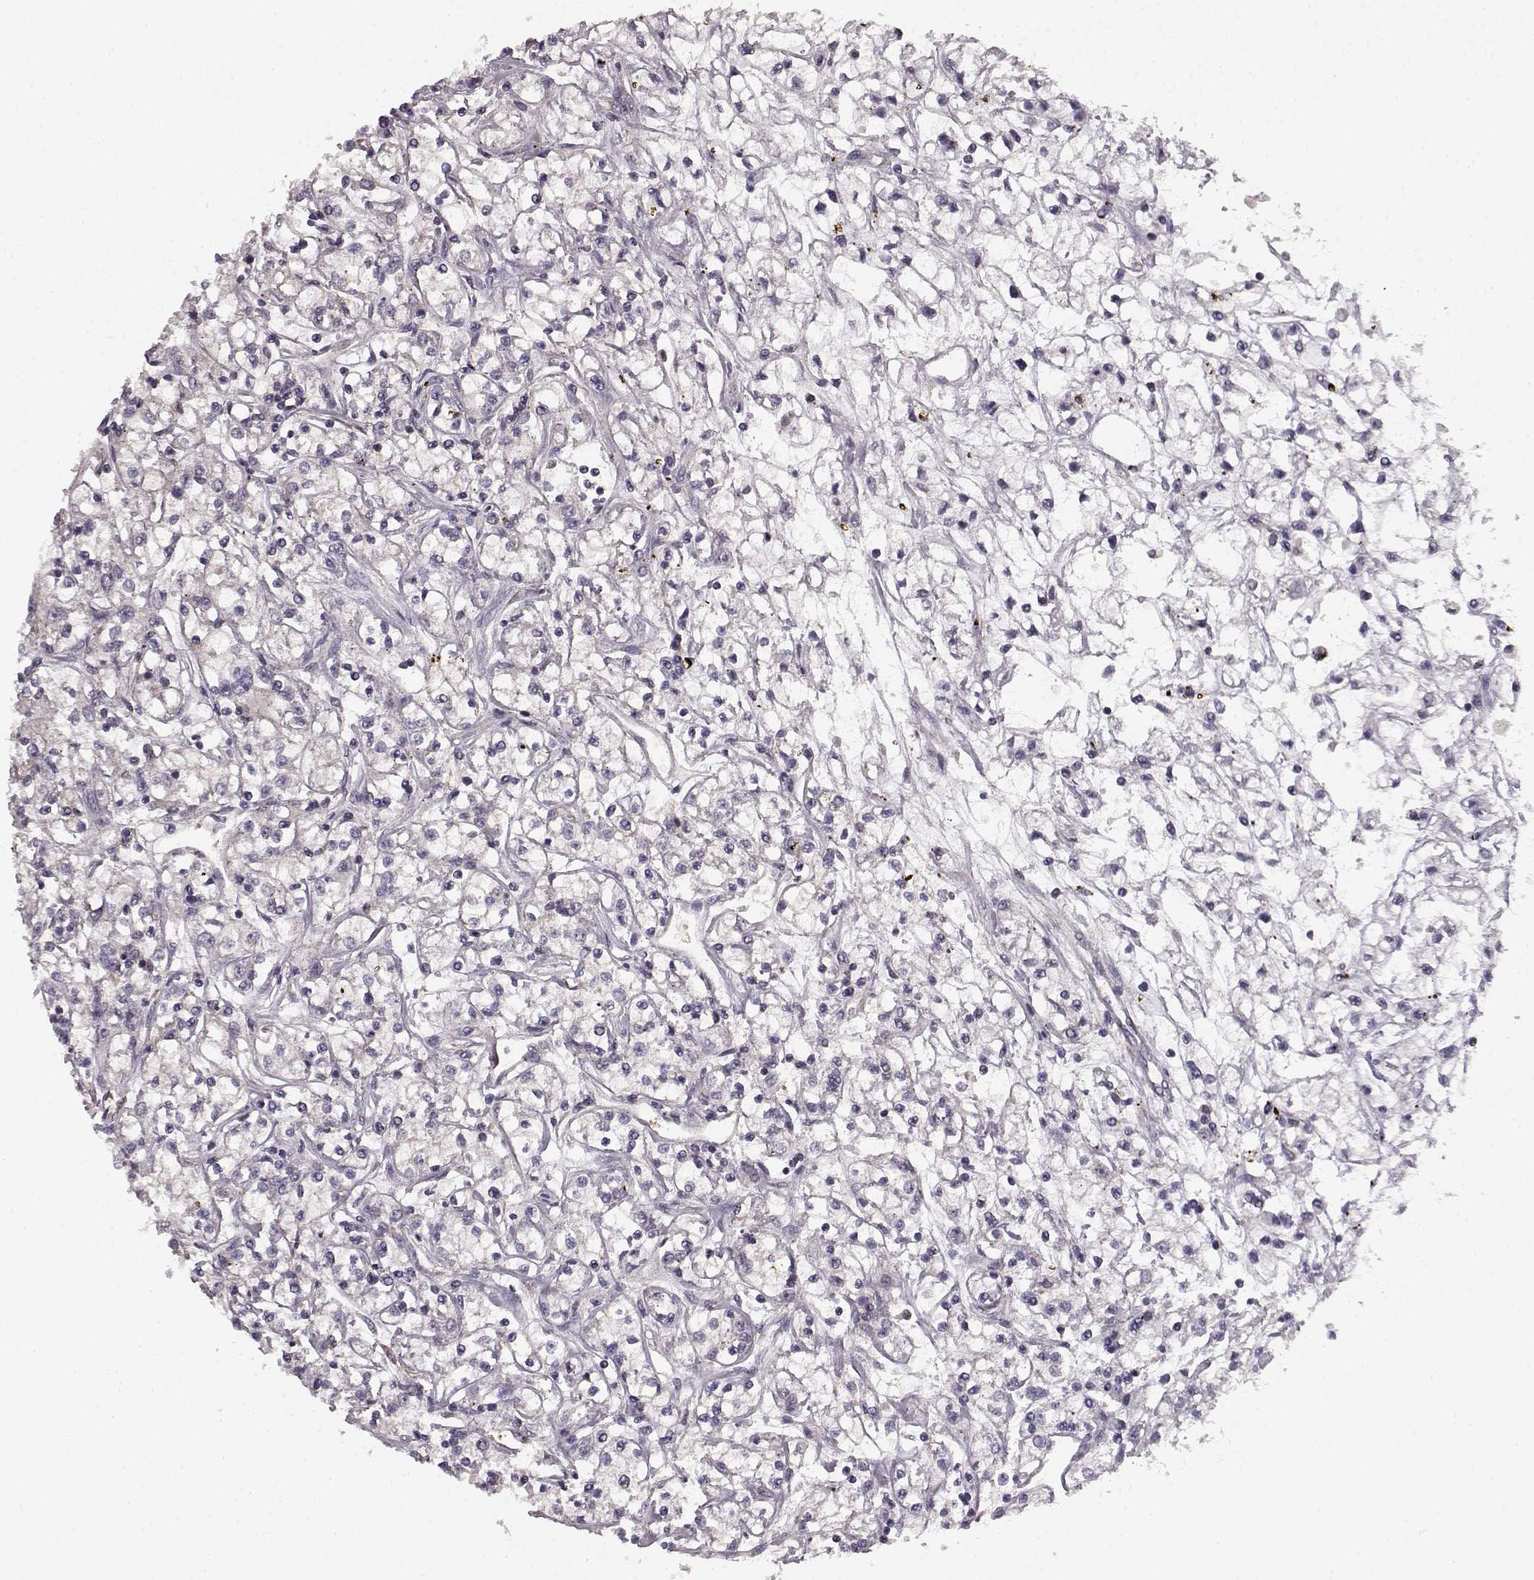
{"staining": {"intensity": "negative", "quantity": "none", "location": "none"}, "tissue": "renal cancer", "cell_type": "Tumor cells", "image_type": "cancer", "snomed": [{"axis": "morphology", "description": "Adenocarcinoma, NOS"}, {"axis": "topography", "description": "Kidney"}], "caption": "The immunohistochemistry image has no significant expression in tumor cells of renal adenocarcinoma tissue.", "gene": "ERBB3", "patient": {"sex": "female", "age": 59}}